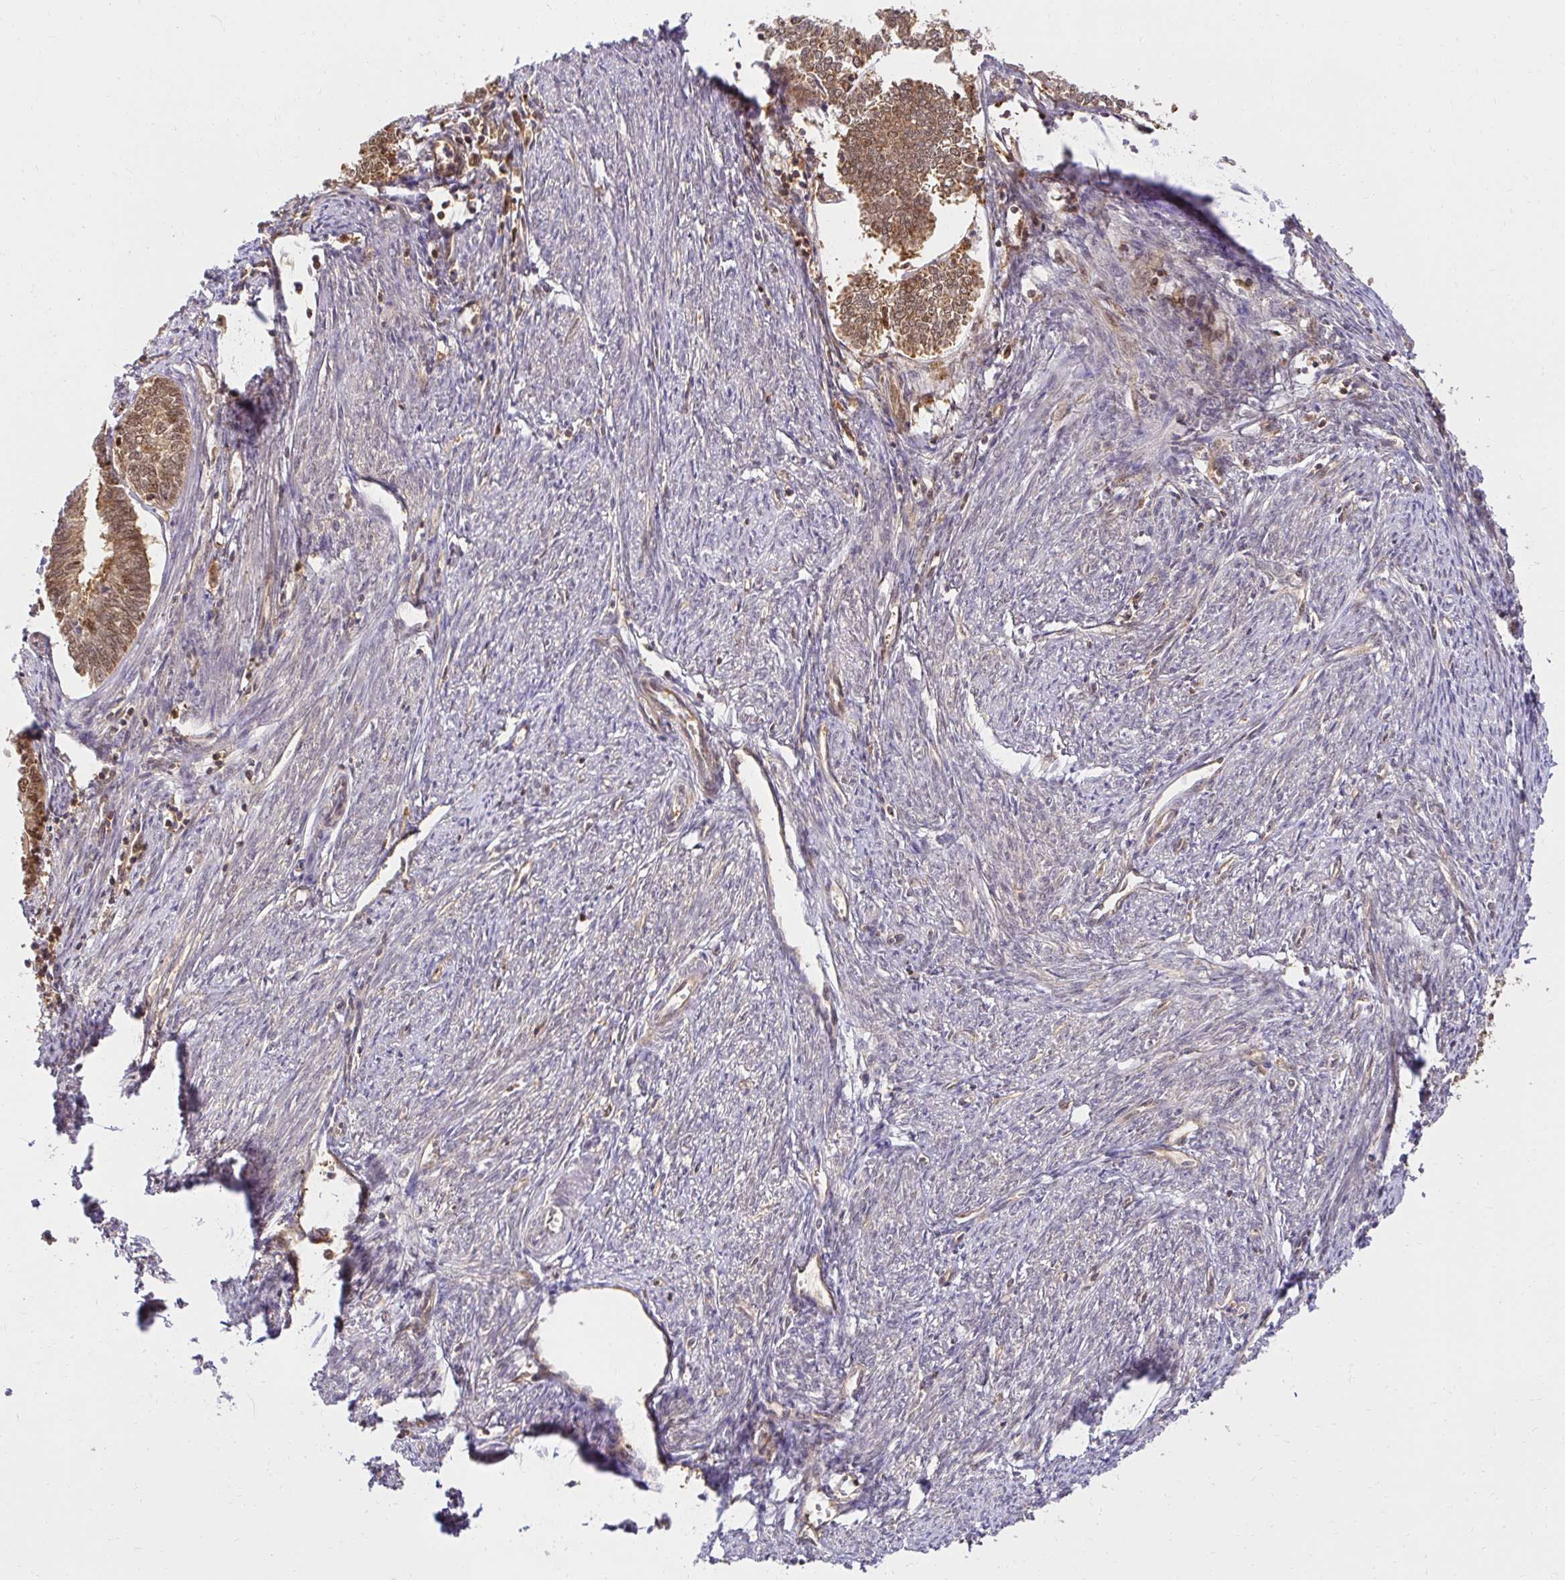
{"staining": {"intensity": "moderate", "quantity": ">75%", "location": "cytoplasmic/membranous,nuclear"}, "tissue": "endometrial cancer", "cell_type": "Tumor cells", "image_type": "cancer", "snomed": [{"axis": "morphology", "description": "Adenocarcinoma, NOS"}, {"axis": "topography", "description": "Endometrium"}], "caption": "Endometrial adenocarcinoma stained with DAB (3,3'-diaminobenzidine) immunohistochemistry displays medium levels of moderate cytoplasmic/membranous and nuclear staining in about >75% of tumor cells. The staining was performed using DAB to visualize the protein expression in brown, while the nuclei were stained in blue with hematoxylin (Magnification: 20x).", "gene": "PSMA4", "patient": {"sex": "female", "age": 61}}